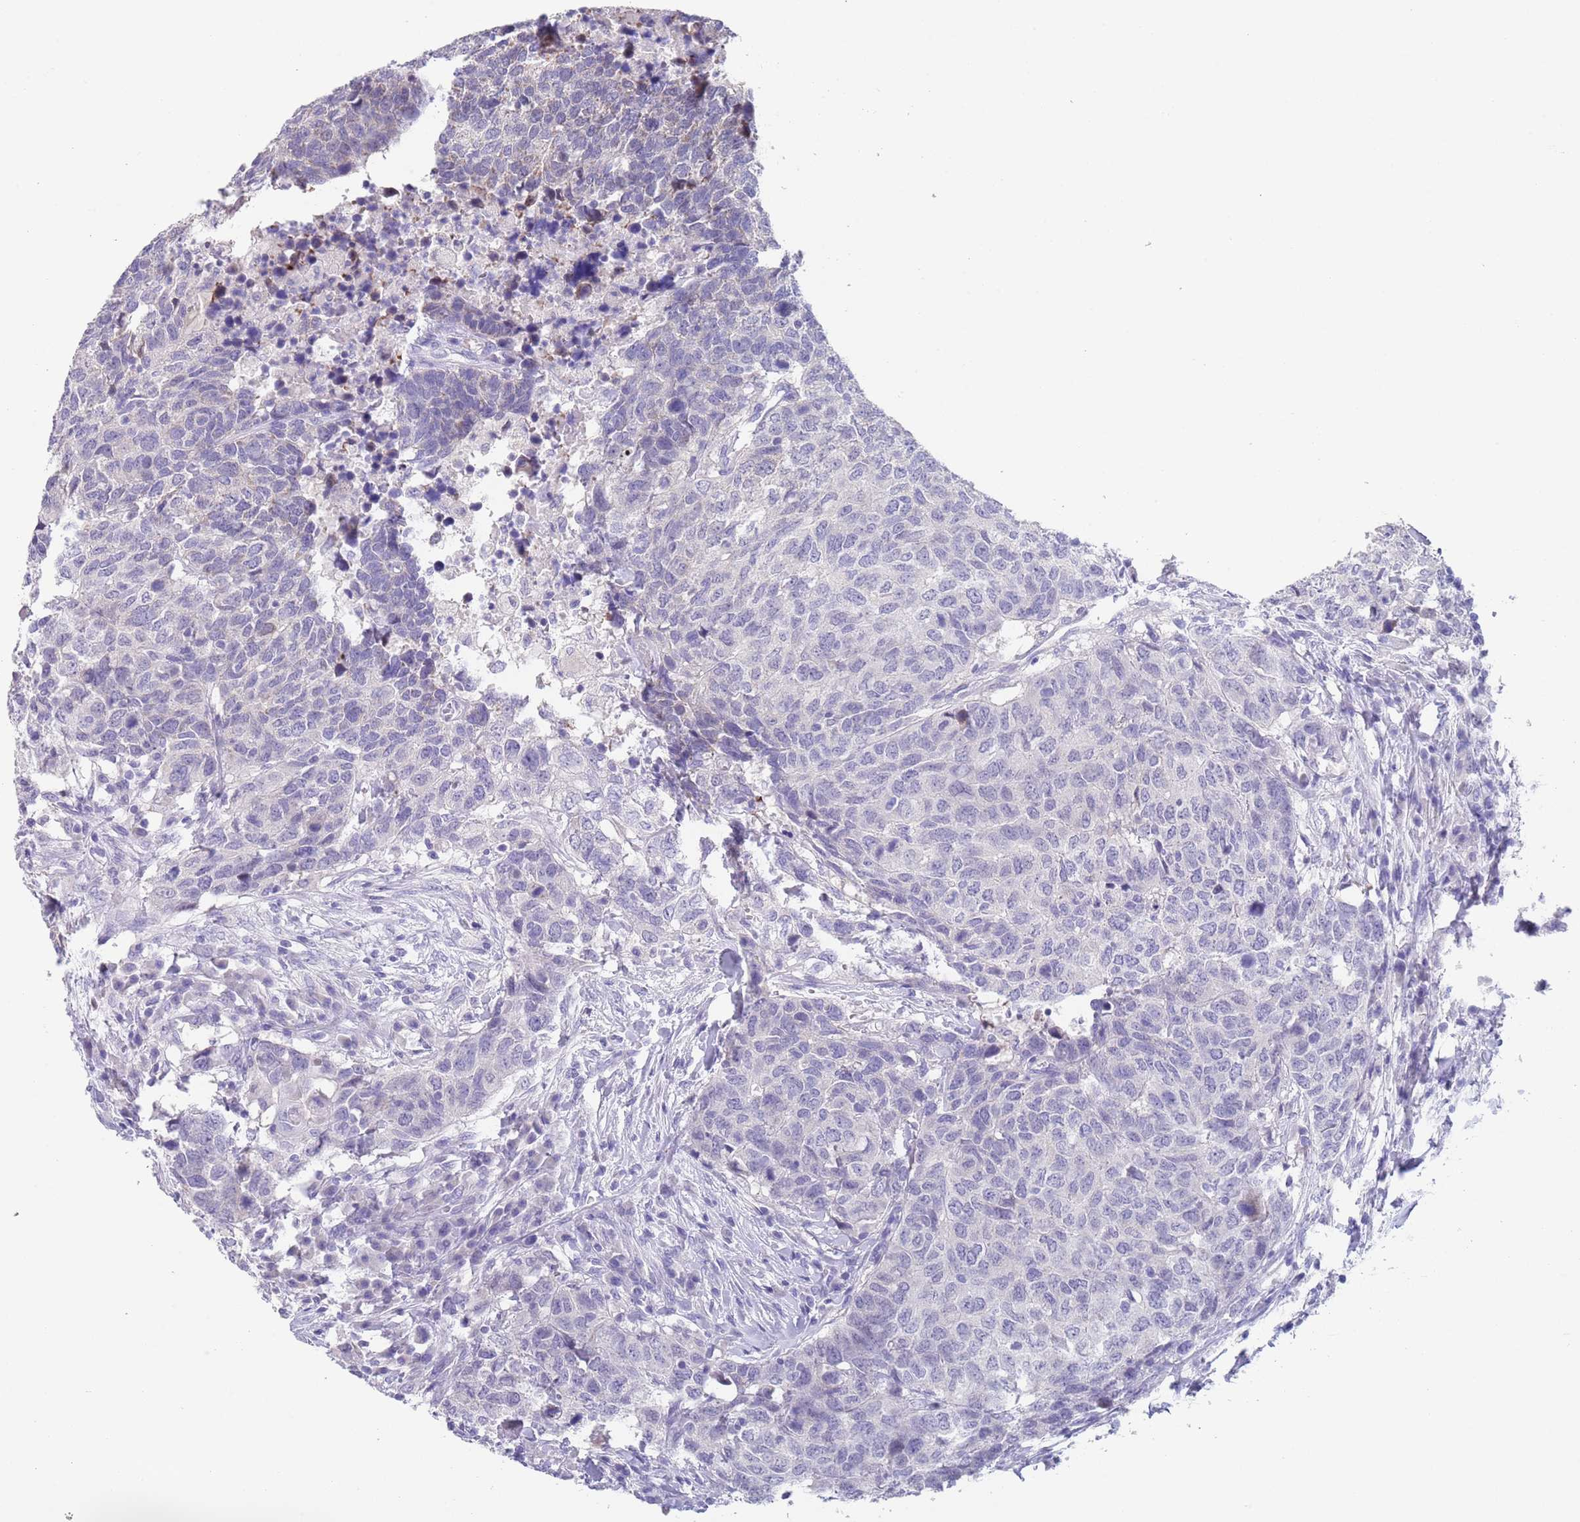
{"staining": {"intensity": "negative", "quantity": "none", "location": "none"}, "tissue": "head and neck cancer", "cell_type": "Tumor cells", "image_type": "cancer", "snomed": [{"axis": "morphology", "description": "Normal tissue, NOS"}, {"axis": "morphology", "description": "Squamous cell carcinoma, NOS"}, {"axis": "topography", "description": "Skeletal muscle"}, {"axis": "topography", "description": "Vascular tissue"}, {"axis": "topography", "description": "Peripheral nerve tissue"}, {"axis": "topography", "description": "Head-Neck"}], "caption": "Human squamous cell carcinoma (head and neck) stained for a protein using IHC displays no staining in tumor cells.", "gene": "SPIRE2", "patient": {"sex": "male", "age": 66}}